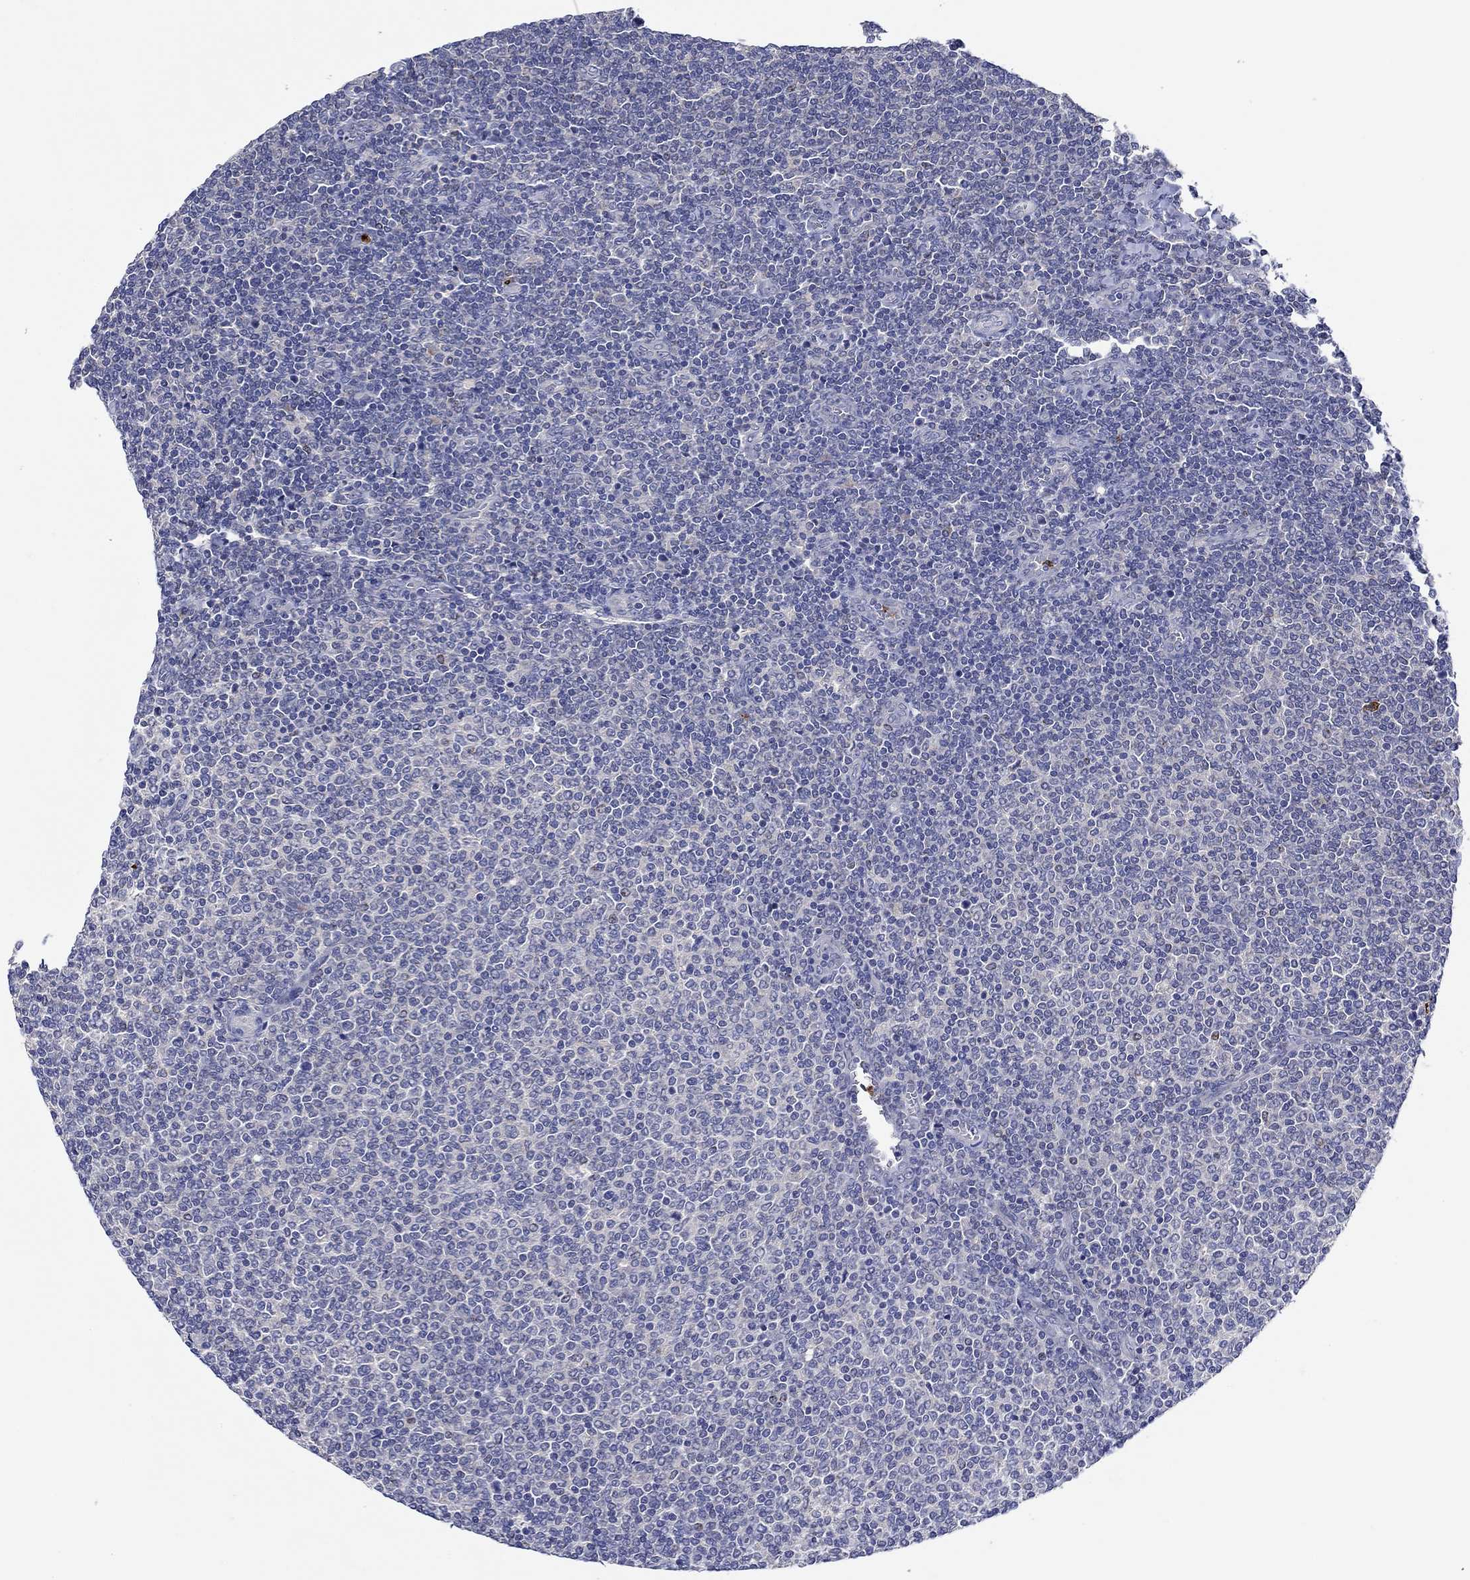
{"staining": {"intensity": "negative", "quantity": "none", "location": "none"}, "tissue": "lymphoma", "cell_type": "Tumor cells", "image_type": "cancer", "snomed": [{"axis": "morphology", "description": "Malignant lymphoma, non-Hodgkin's type, Low grade"}, {"axis": "topography", "description": "Lymph node"}], "caption": "This is an immunohistochemistry micrograph of human lymphoma. There is no expression in tumor cells.", "gene": "CHIT1", "patient": {"sex": "male", "age": 52}}